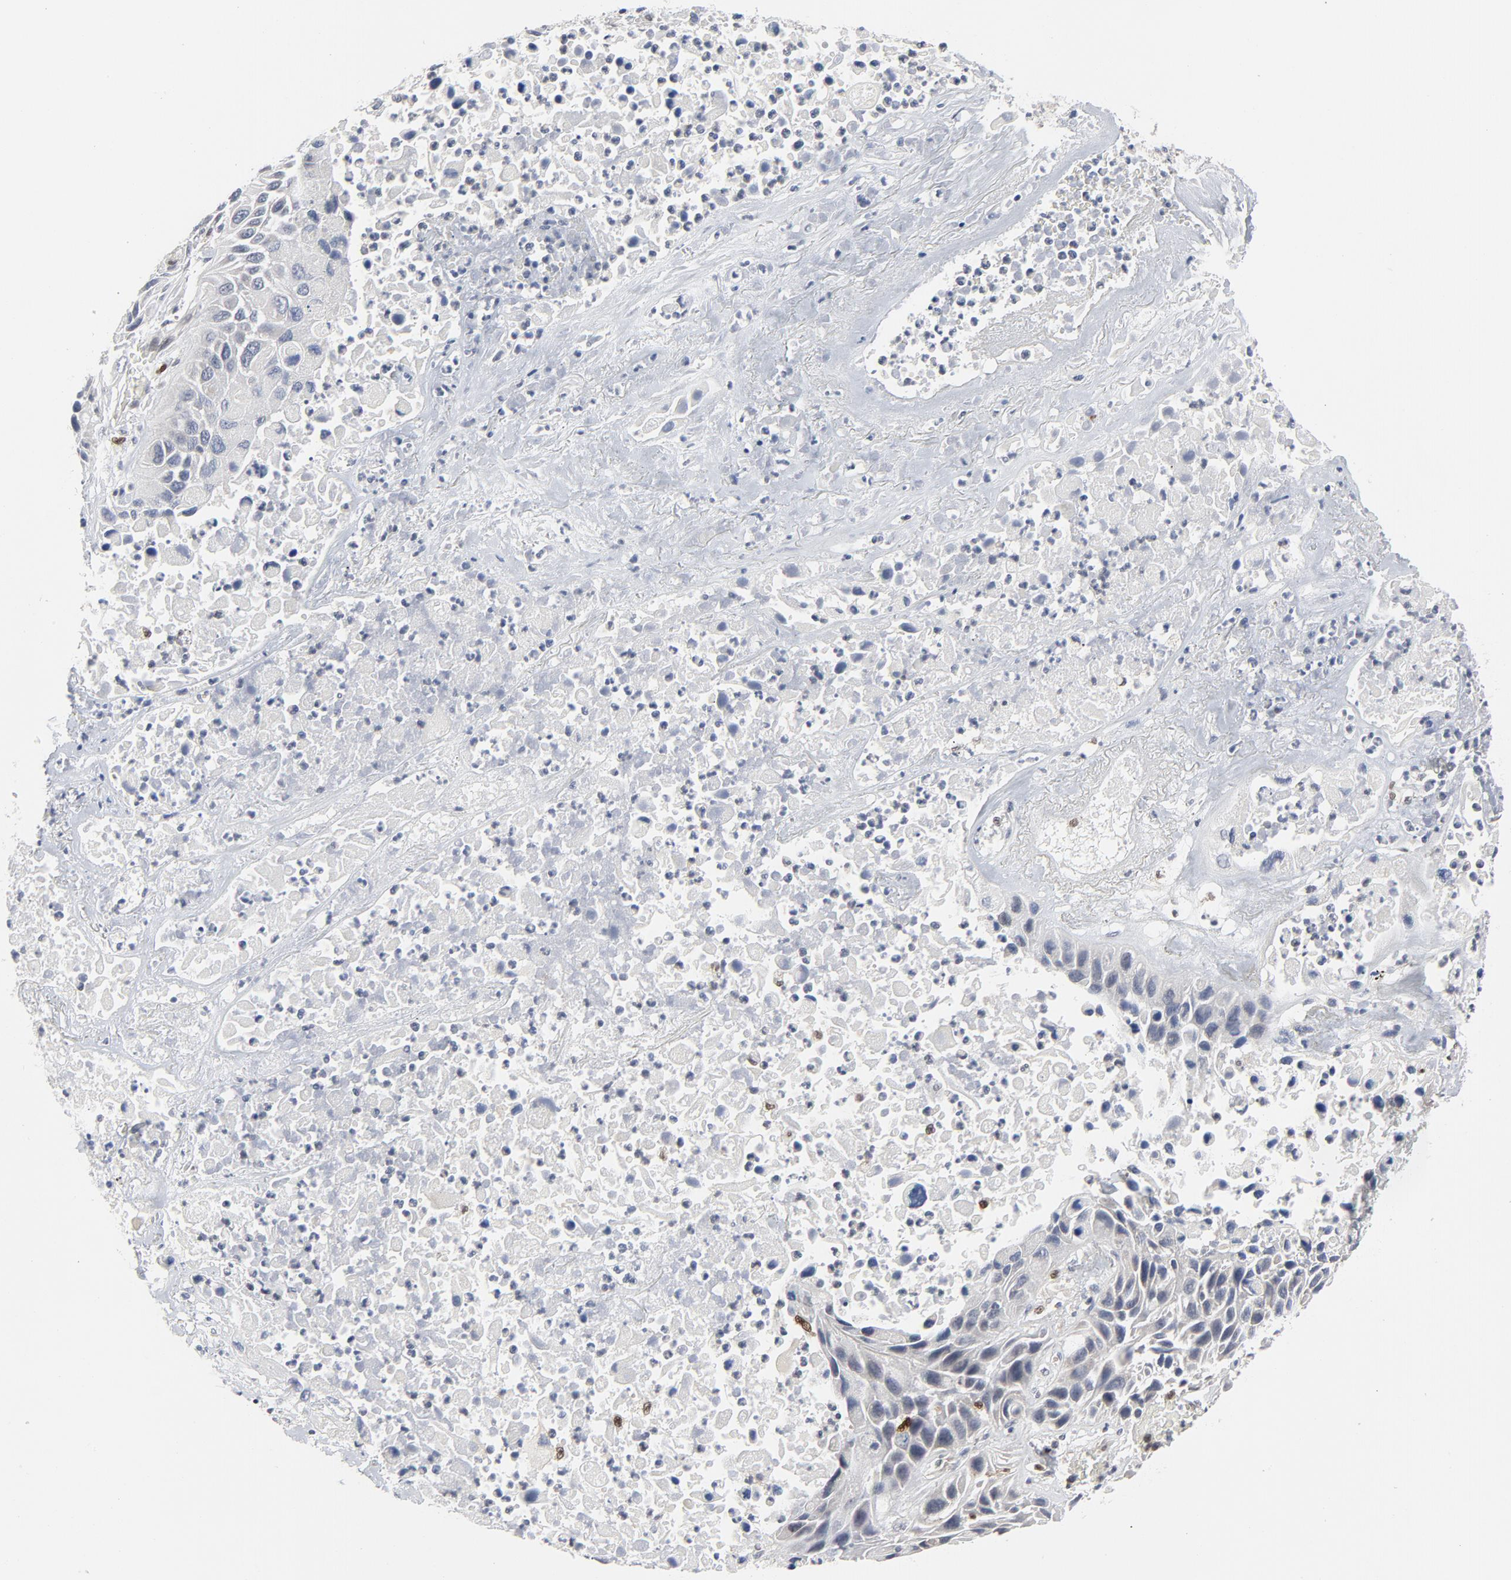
{"staining": {"intensity": "negative", "quantity": "none", "location": "none"}, "tissue": "lung cancer", "cell_type": "Tumor cells", "image_type": "cancer", "snomed": [{"axis": "morphology", "description": "Squamous cell carcinoma, NOS"}, {"axis": "topography", "description": "Lung"}], "caption": "Immunohistochemical staining of human lung cancer exhibits no significant positivity in tumor cells.", "gene": "NFKB1", "patient": {"sex": "female", "age": 76}}